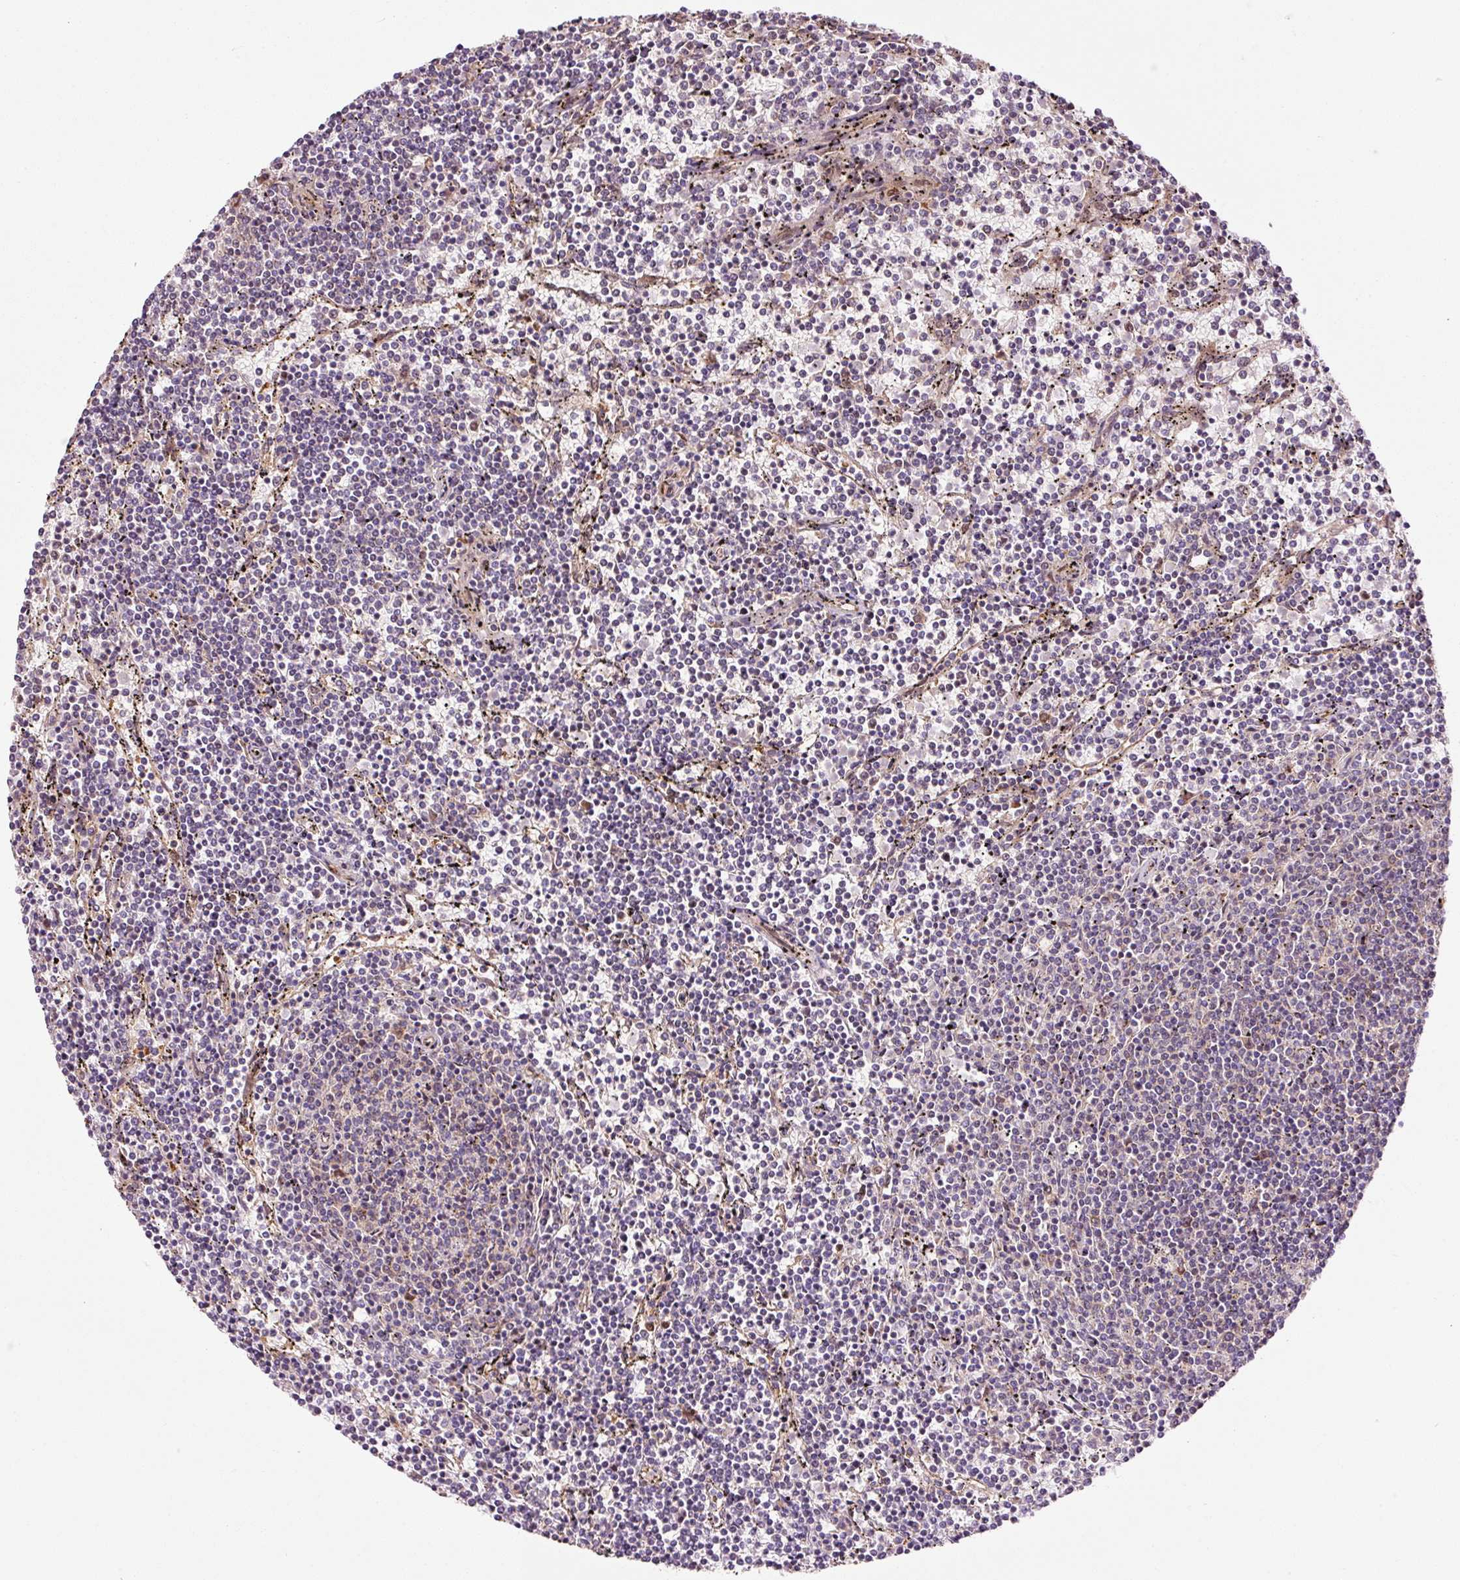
{"staining": {"intensity": "negative", "quantity": "none", "location": "none"}, "tissue": "lymphoma", "cell_type": "Tumor cells", "image_type": "cancer", "snomed": [{"axis": "morphology", "description": "Malignant lymphoma, non-Hodgkin's type, Low grade"}, {"axis": "topography", "description": "Spleen"}], "caption": "DAB immunohistochemical staining of lymphoma displays no significant positivity in tumor cells.", "gene": "PPP1R14B", "patient": {"sex": "female", "age": 50}}